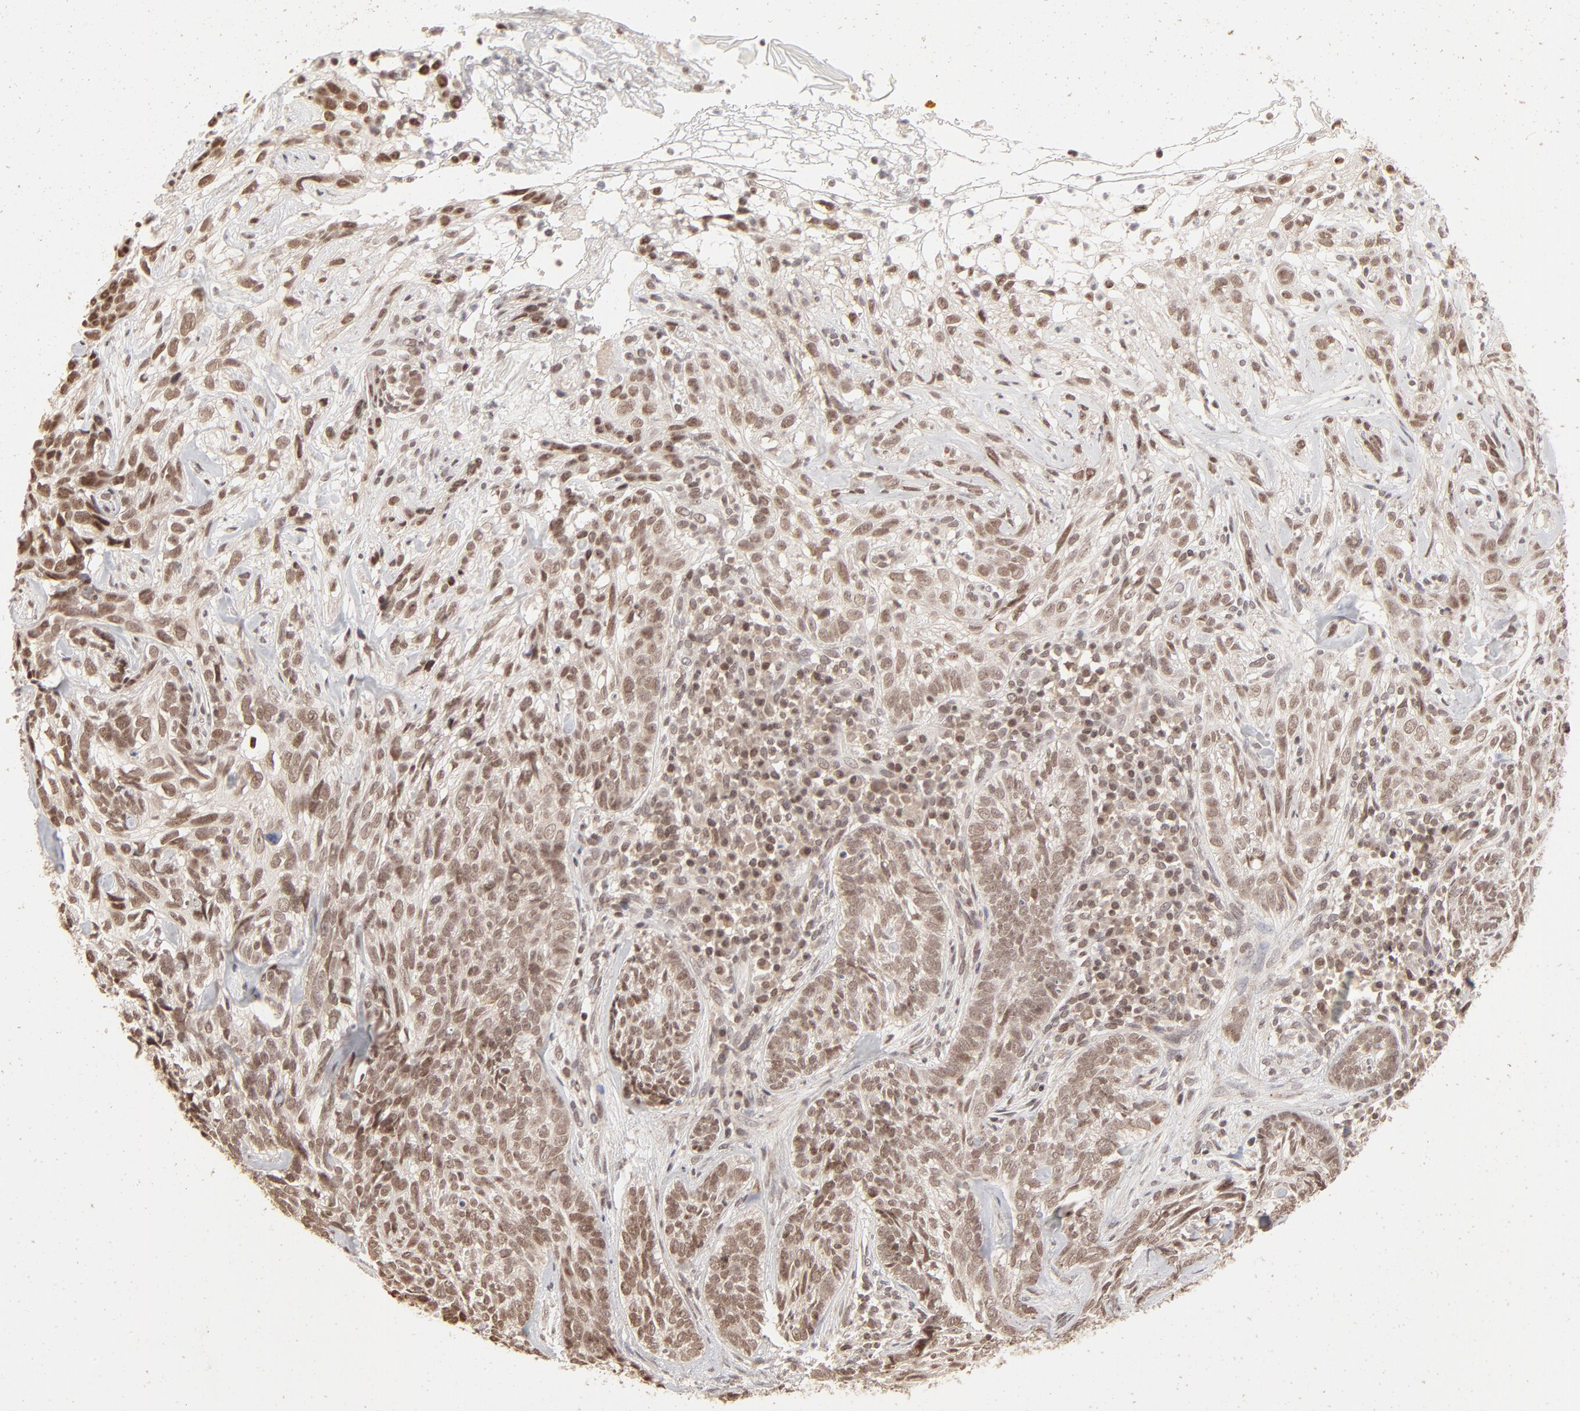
{"staining": {"intensity": "weak", "quantity": ">75%", "location": "nuclear"}, "tissue": "skin cancer", "cell_type": "Tumor cells", "image_type": "cancer", "snomed": [{"axis": "morphology", "description": "Basal cell carcinoma"}, {"axis": "topography", "description": "Skin"}], "caption": "The photomicrograph displays immunohistochemical staining of basal cell carcinoma (skin). There is weak nuclear expression is seen in approximately >75% of tumor cells. (IHC, brightfield microscopy, high magnification).", "gene": "ARIH1", "patient": {"sex": "male", "age": 72}}